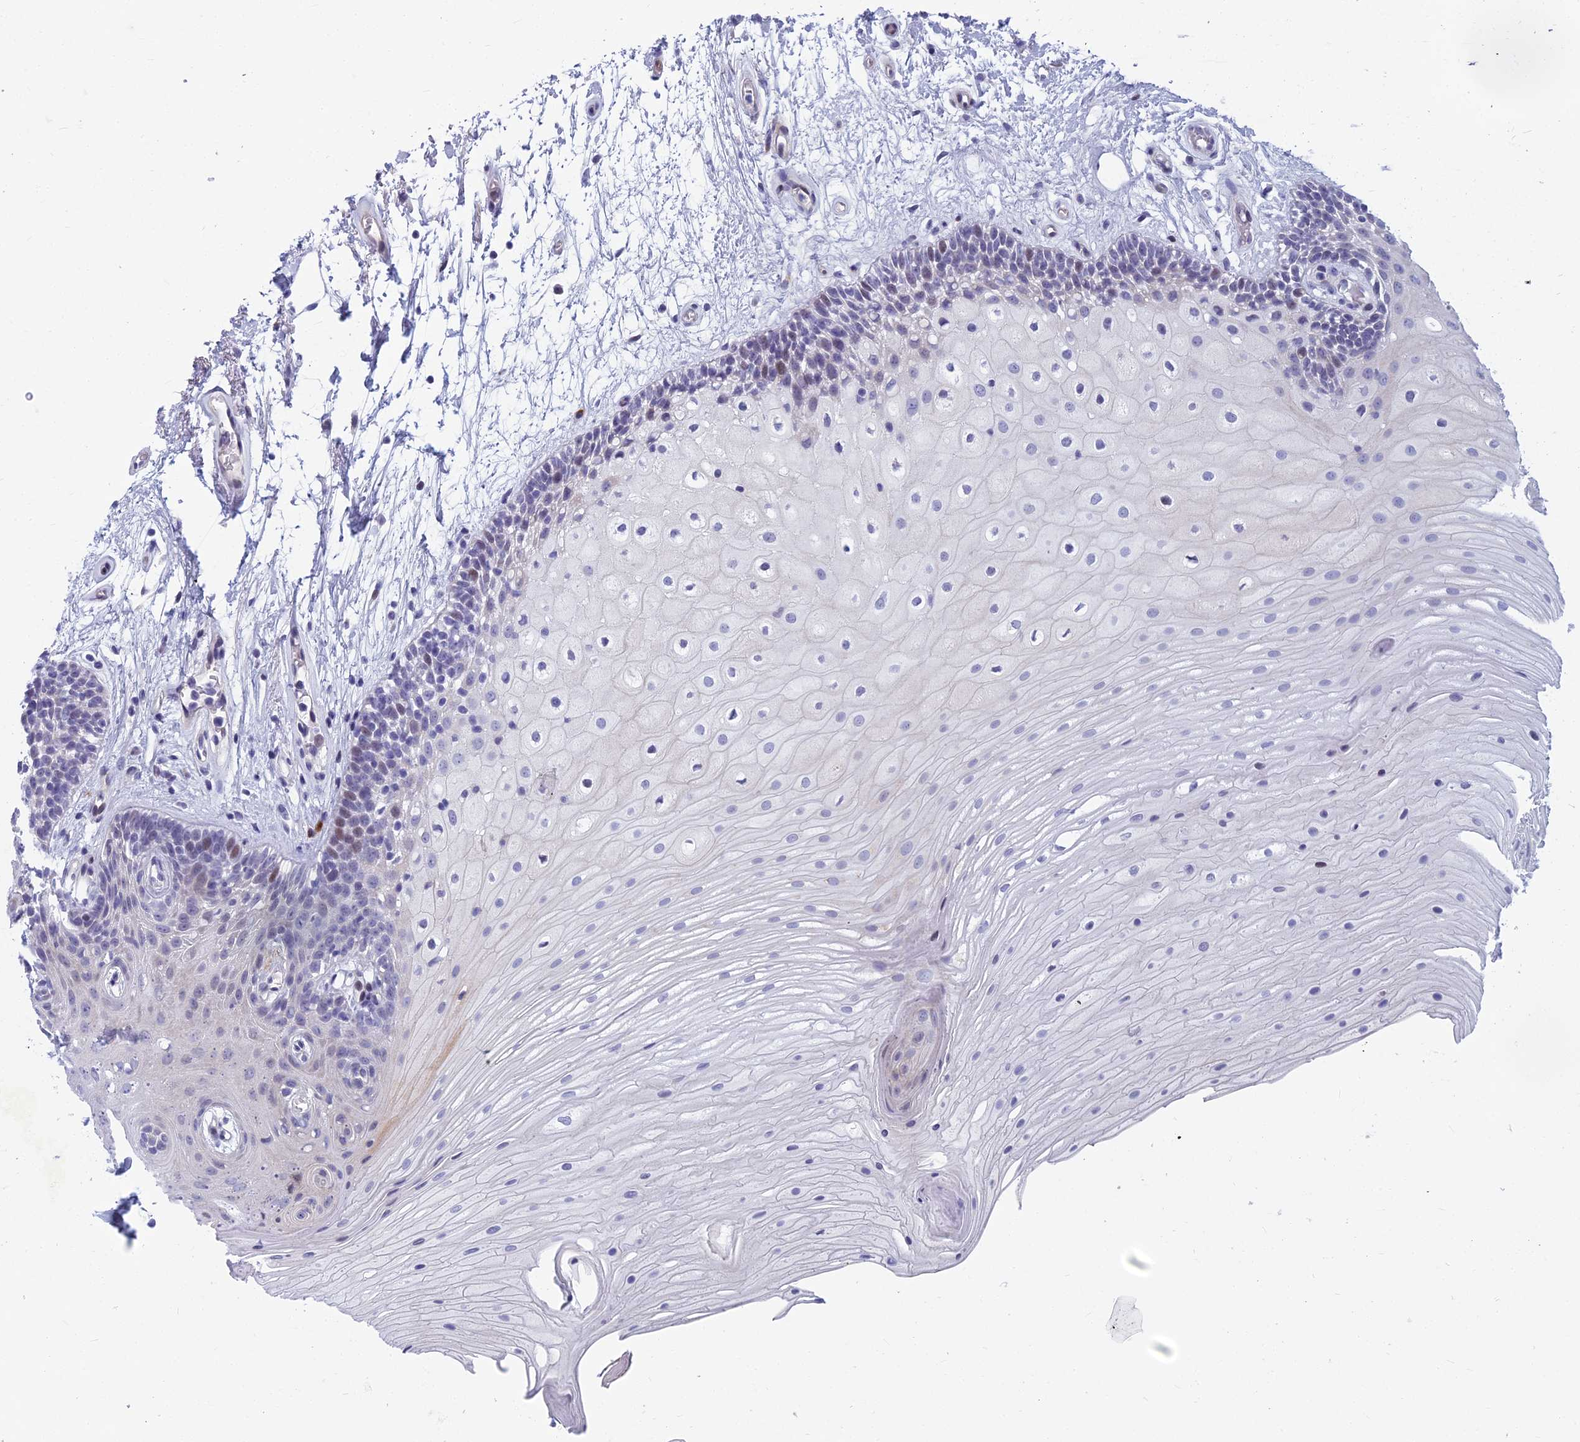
{"staining": {"intensity": "moderate", "quantity": "<25%", "location": "nuclear"}, "tissue": "oral mucosa", "cell_type": "Squamous epithelial cells", "image_type": "normal", "snomed": [{"axis": "morphology", "description": "Normal tissue, NOS"}, {"axis": "topography", "description": "Oral tissue"}], "caption": "Brown immunohistochemical staining in unremarkable human oral mucosa shows moderate nuclear positivity in about <25% of squamous epithelial cells.", "gene": "MYBPC2", "patient": {"sex": "female", "age": 80}}